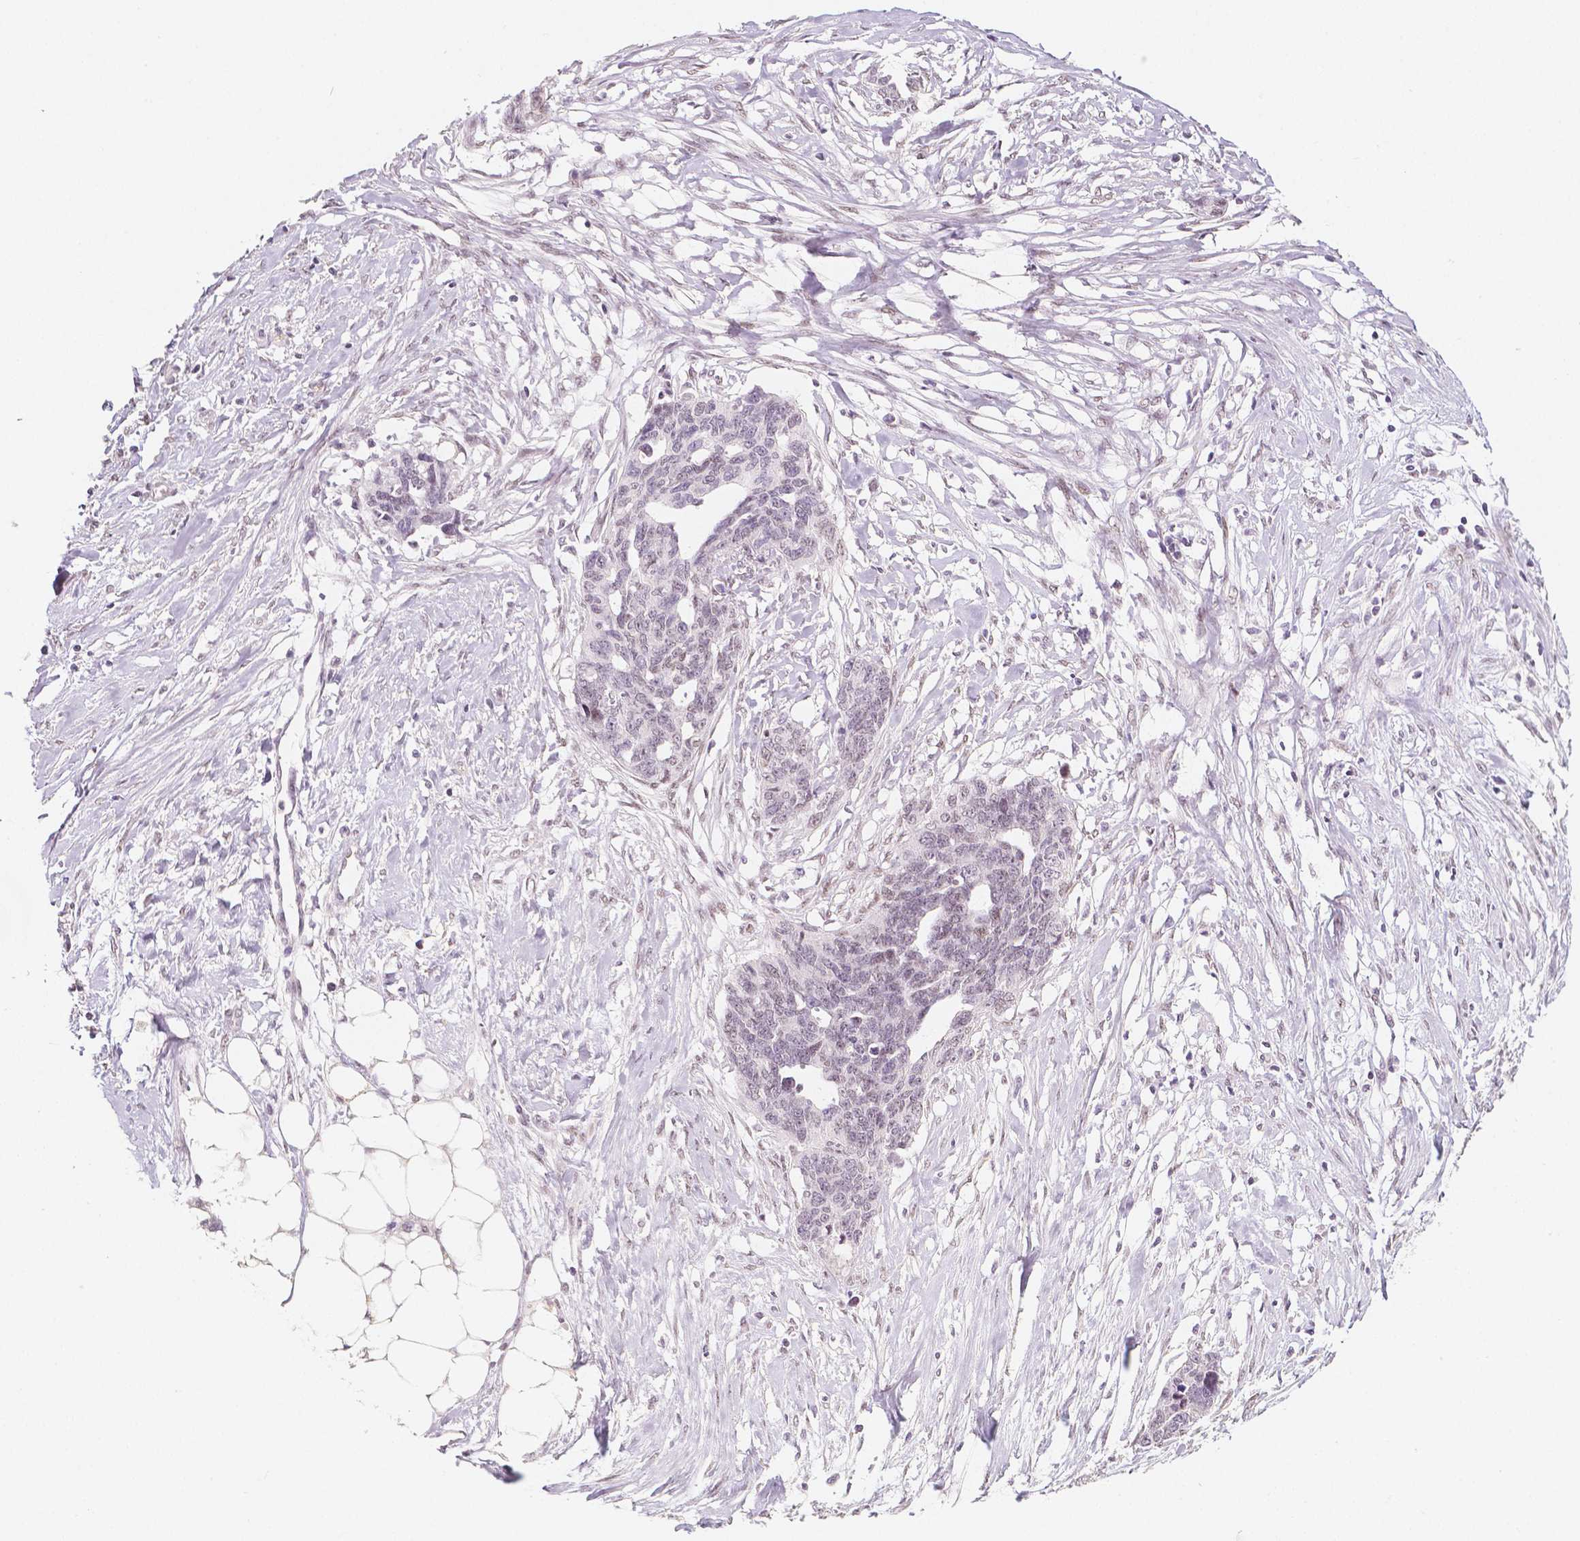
{"staining": {"intensity": "weak", "quantity": "<25%", "location": "nuclear"}, "tissue": "ovarian cancer", "cell_type": "Tumor cells", "image_type": "cancer", "snomed": [{"axis": "morphology", "description": "Cystadenocarcinoma, serous, NOS"}, {"axis": "topography", "description": "Ovary"}], "caption": "Serous cystadenocarcinoma (ovarian) was stained to show a protein in brown. There is no significant expression in tumor cells.", "gene": "KDM5B", "patient": {"sex": "female", "age": 69}}